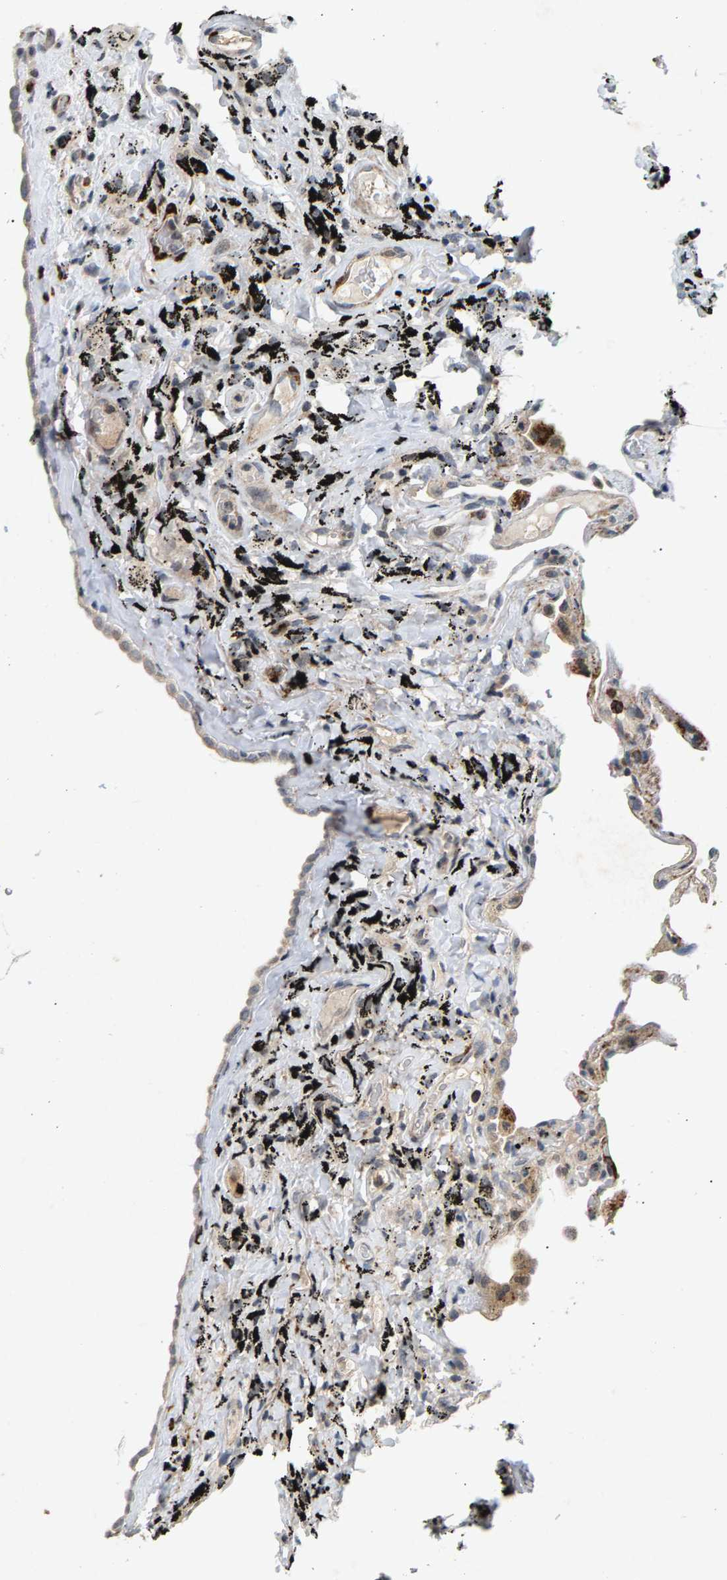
{"staining": {"intensity": "negative", "quantity": "none", "location": "none"}, "tissue": "lung", "cell_type": "Alveolar cells", "image_type": "normal", "snomed": [{"axis": "morphology", "description": "Normal tissue, NOS"}, {"axis": "topography", "description": "Lung"}], "caption": "The histopathology image reveals no significant expression in alveolar cells of lung.", "gene": "ZPR1", "patient": {"sex": "male", "age": 59}}